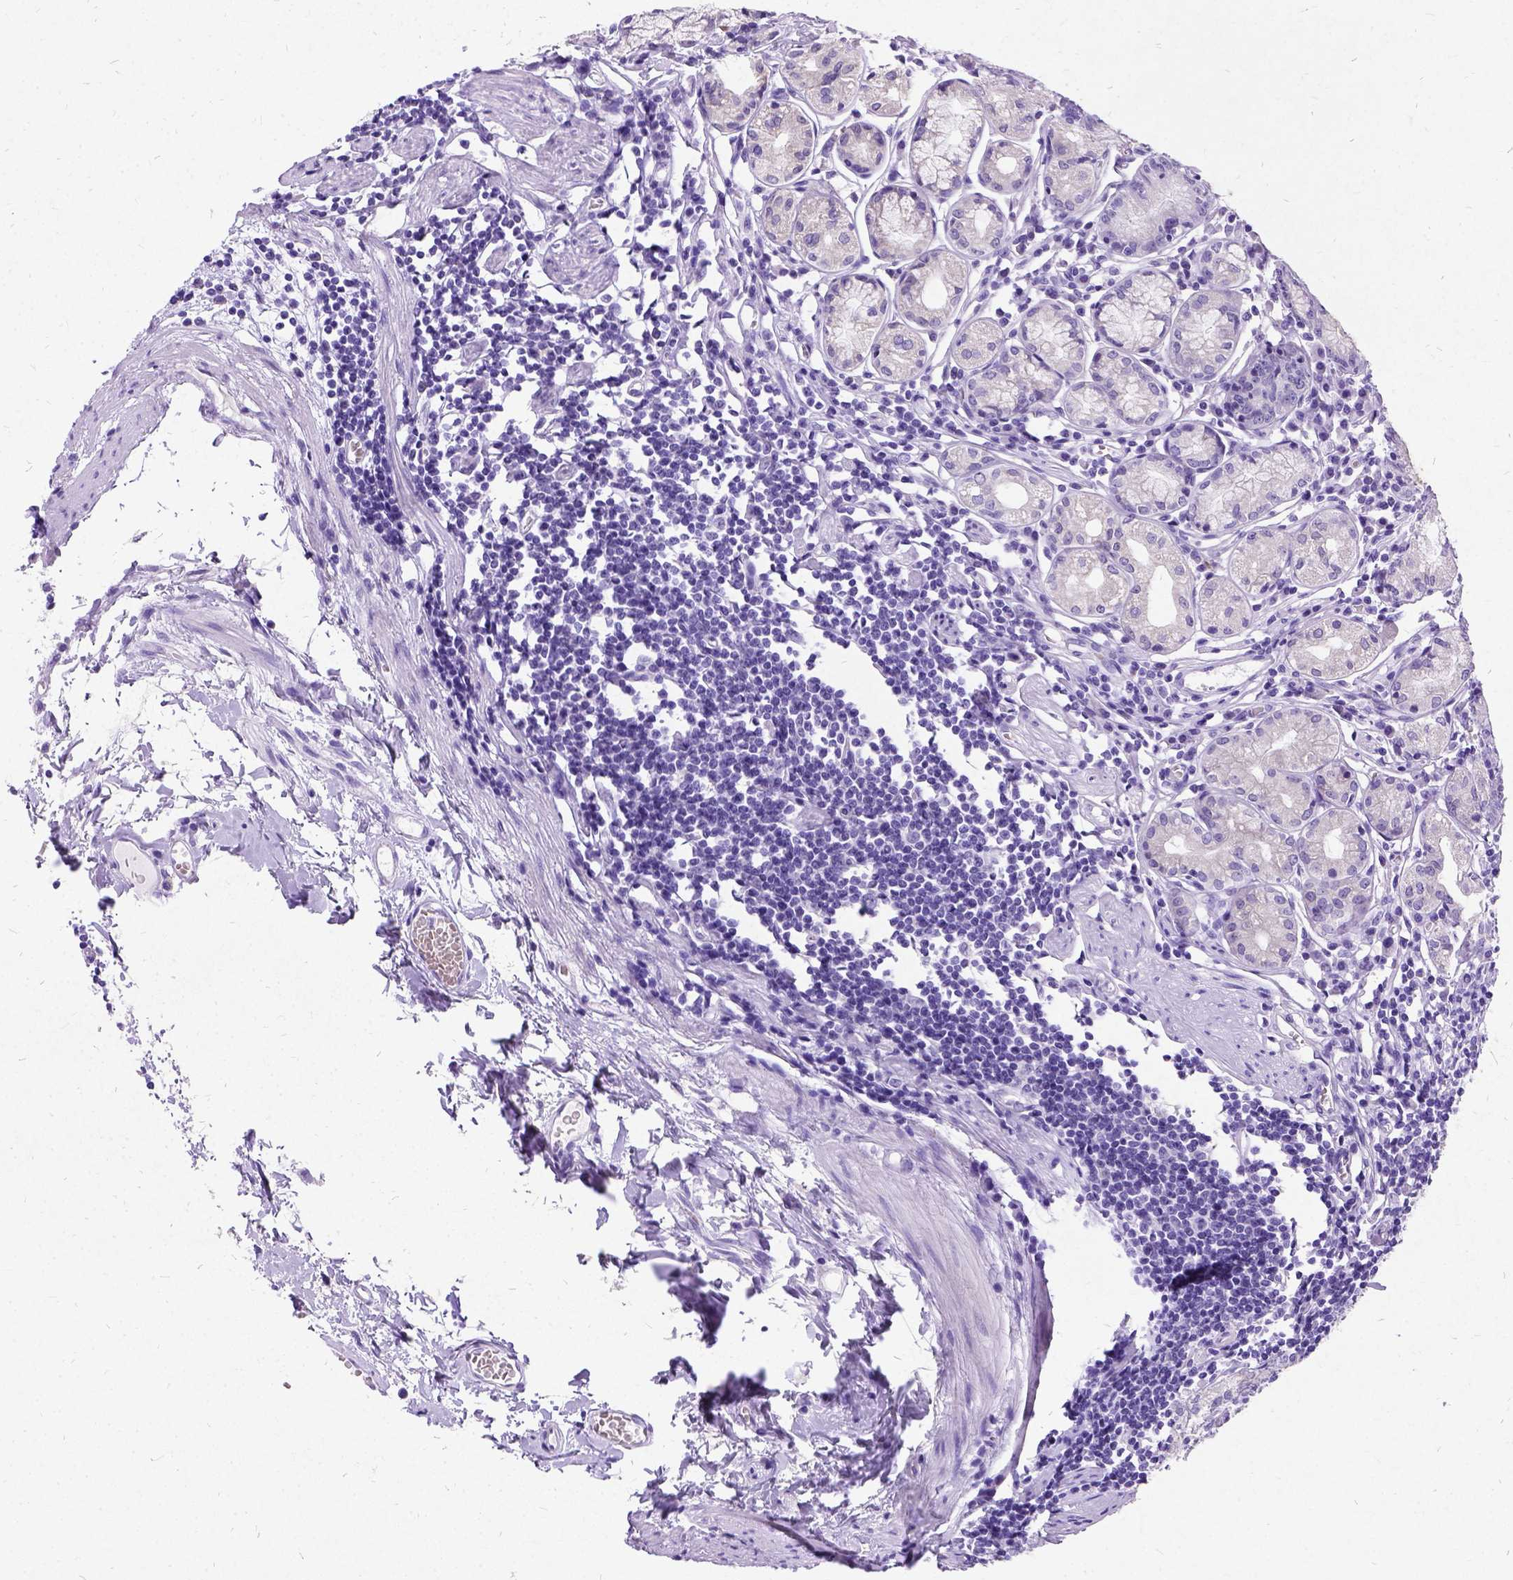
{"staining": {"intensity": "negative", "quantity": "none", "location": "none"}, "tissue": "stomach", "cell_type": "Glandular cells", "image_type": "normal", "snomed": [{"axis": "morphology", "description": "Normal tissue, NOS"}, {"axis": "topography", "description": "Stomach"}], "caption": "IHC photomicrograph of unremarkable stomach: human stomach stained with DAB (3,3'-diaminobenzidine) demonstrates no significant protein staining in glandular cells. Brightfield microscopy of immunohistochemistry (IHC) stained with DAB (brown) and hematoxylin (blue), captured at high magnification.", "gene": "NEUROD4", "patient": {"sex": "male", "age": 55}}